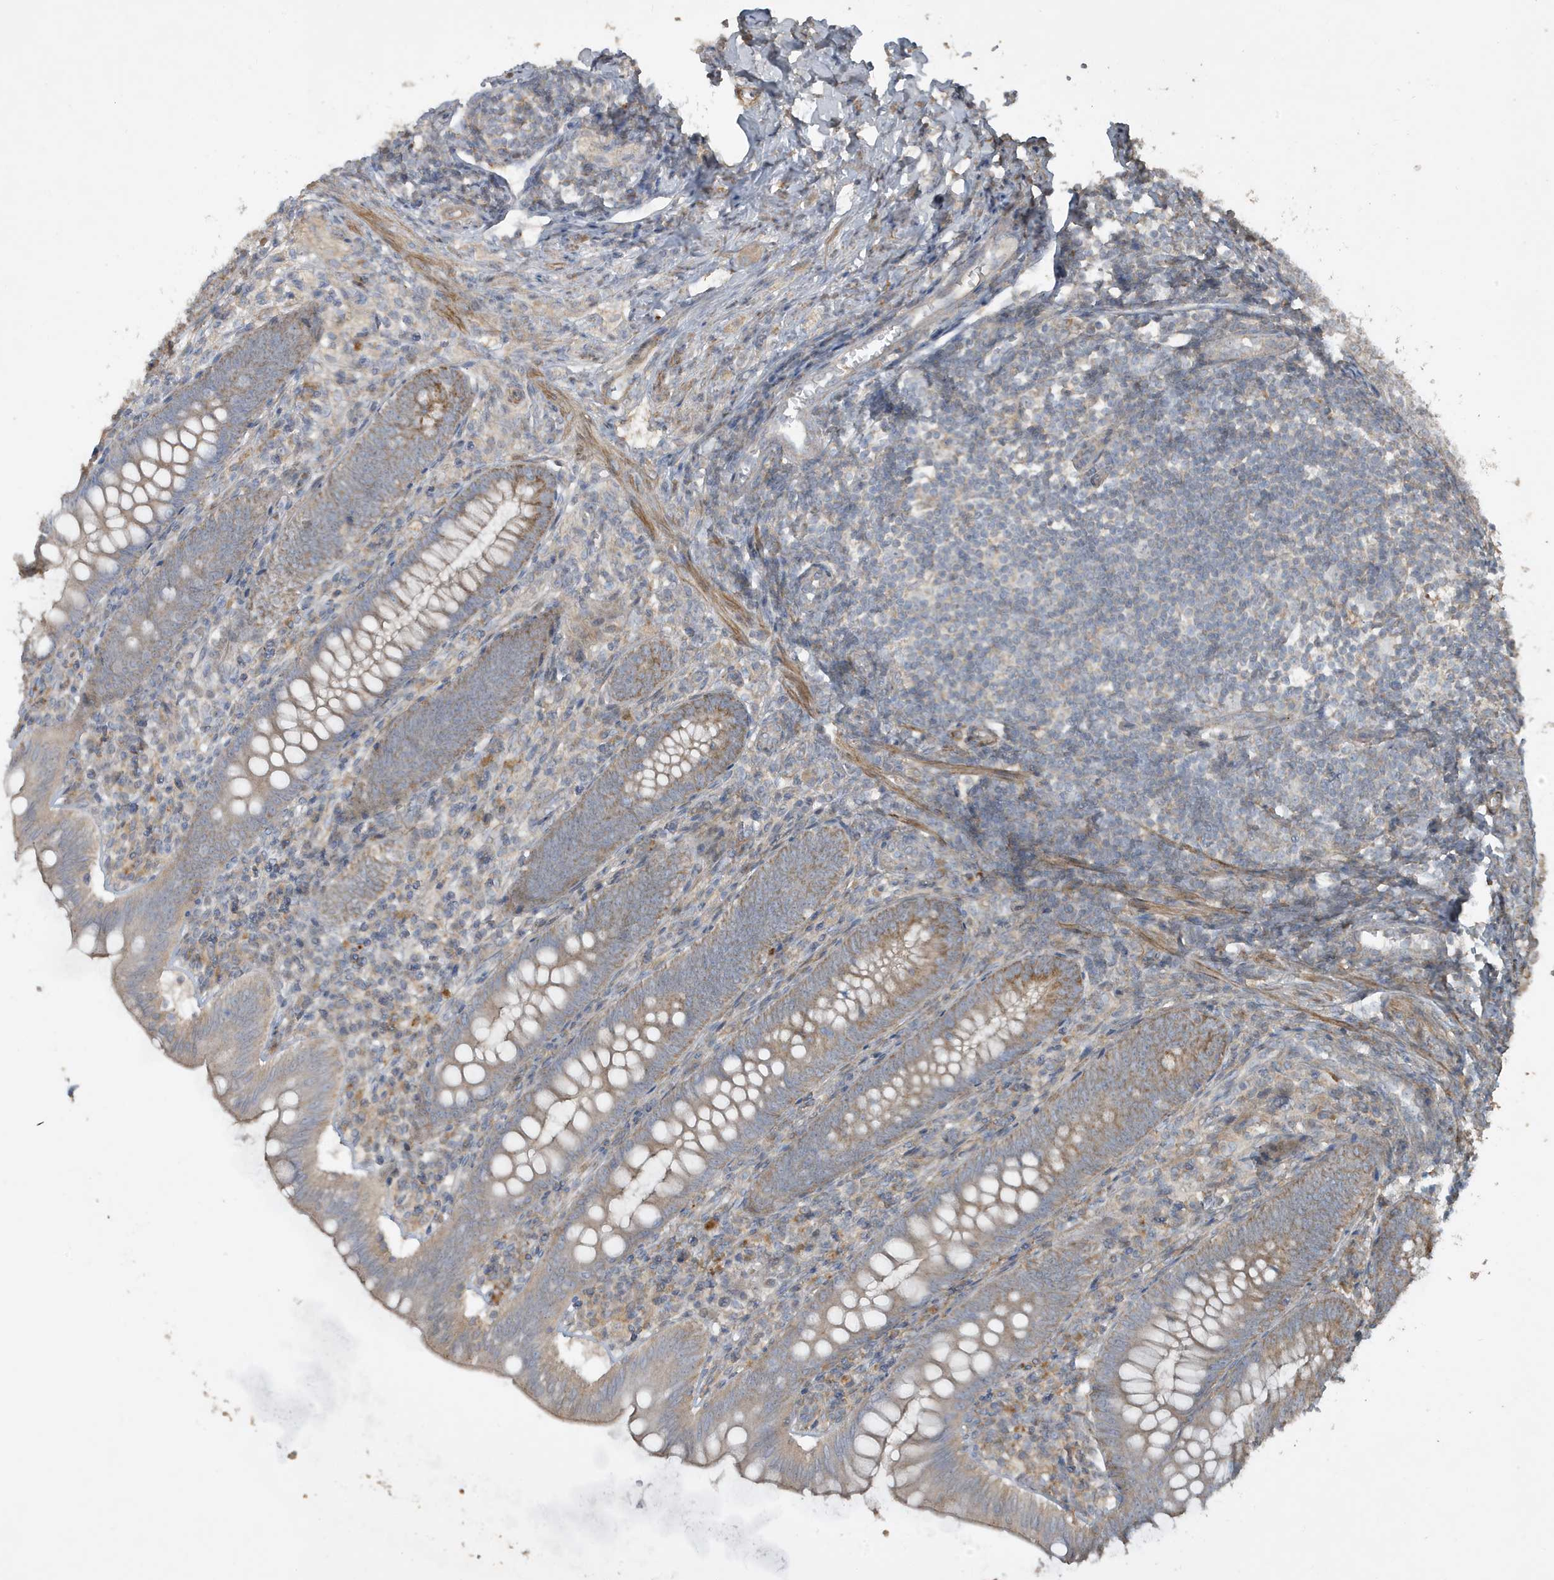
{"staining": {"intensity": "moderate", "quantity": "25%-75%", "location": "cytoplasmic/membranous"}, "tissue": "appendix", "cell_type": "Glandular cells", "image_type": "normal", "snomed": [{"axis": "morphology", "description": "Normal tissue, NOS"}, {"axis": "topography", "description": "Appendix"}], "caption": "Brown immunohistochemical staining in normal human appendix displays moderate cytoplasmic/membranous expression in approximately 25%-75% of glandular cells. (Brightfield microscopy of DAB IHC at high magnification).", "gene": "PRRT3", "patient": {"sex": "male", "age": 14}}